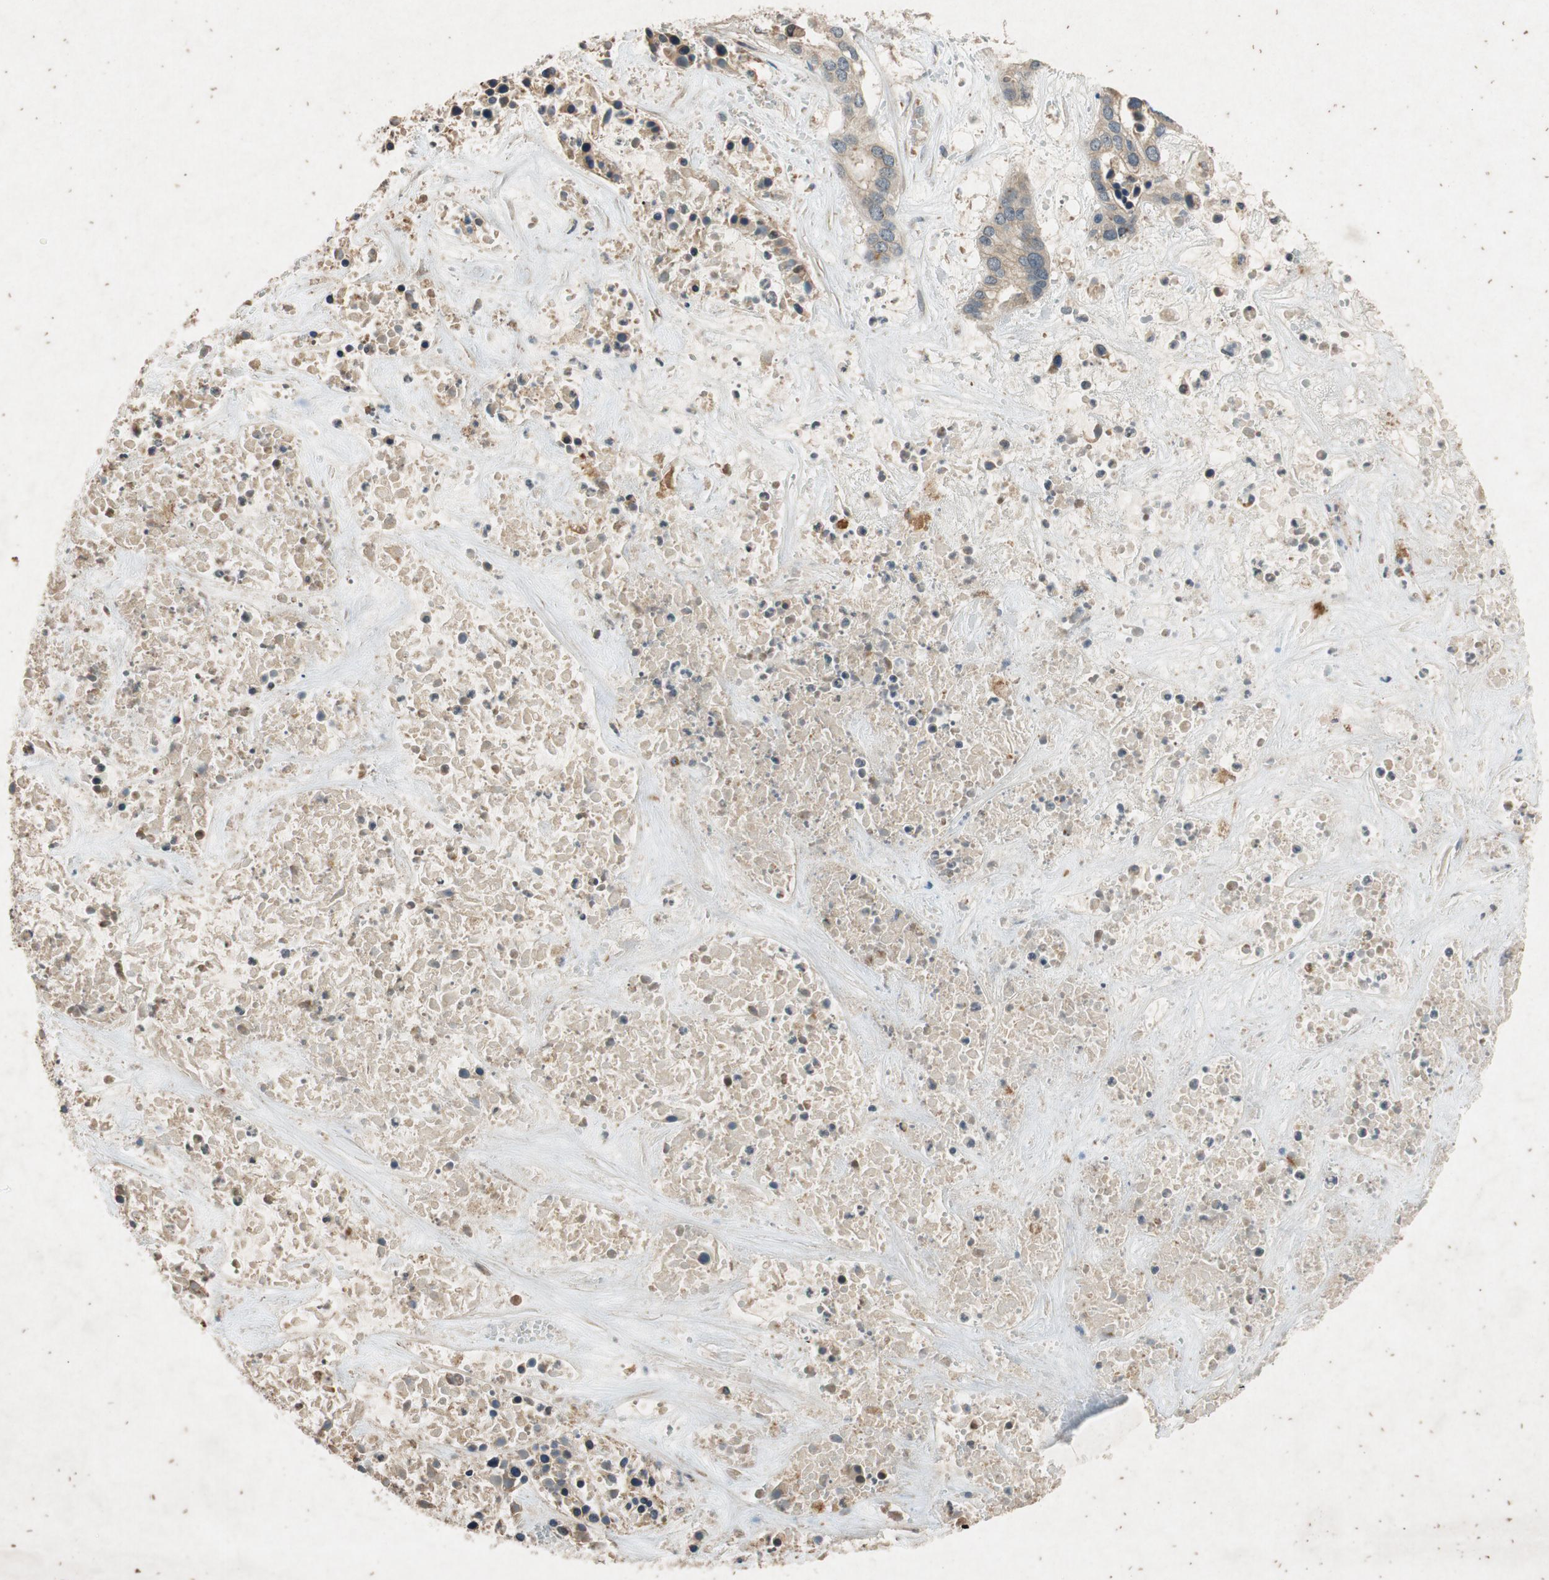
{"staining": {"intensity": "moderate", "quantity": ">75%", "location": "cytoplasmic/membranous"}, "tissue": "liver cancer", "cell_type": "Tumor cells", "image_type": "cancer", "snomed": [{"axis": "morphology", "description": "Cholangiocarcinoma"}, {"axis": "topography", "description": "Liver"}], "caption": "Immunohistochemical staining of liver cancer (cholangiocarcinoma) reveals medium levels of moderate cytoplasmic/membranous staining in about >75% of tumor cells.", "gene": "ATP2C1", "patient": {"sex": "female", "age": 65}}